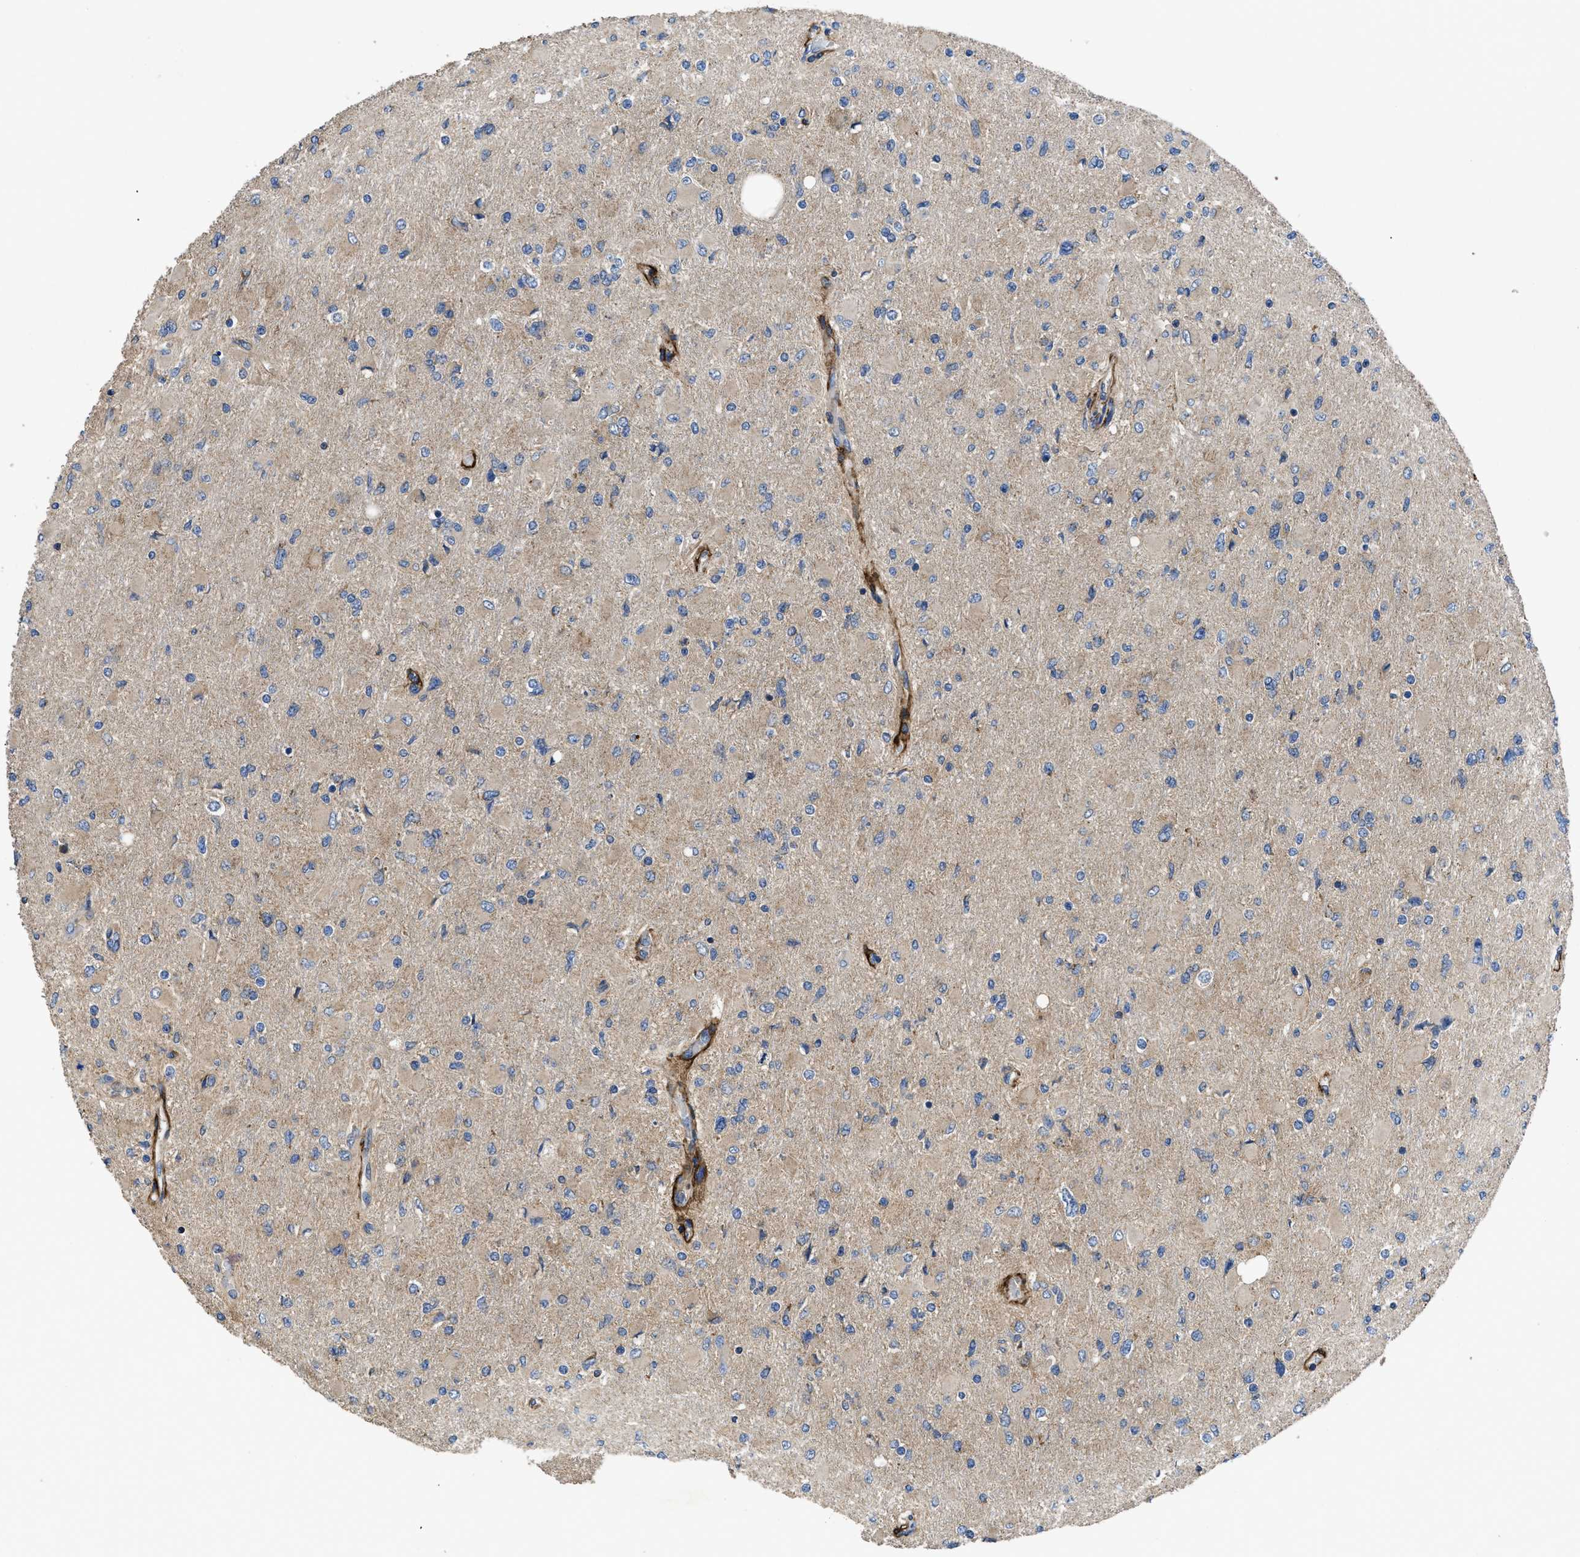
{"staining": {"intensity": "weak", "quantity": "<25%", "location": "cytoplasmic/membranous"}, "tissue": "glioma", "cell_type": "Tumor cells", "image_type": "cancer", "snomed": [{"axis": "morphology", "description": "Glioma, malignant, High grade"}, {"axis": "topography", "description": "Cerebral cortex"}], "caption": "IHC image of neoplastic tissue: human glioma stained with DAB exhibits no significant protein staining in tumor cells. (Immunohistochemistry (ihc), brightfield microscopy, high magnification).", "gene": "NT5E", "patient": {"sex": "female", "age": 36}}